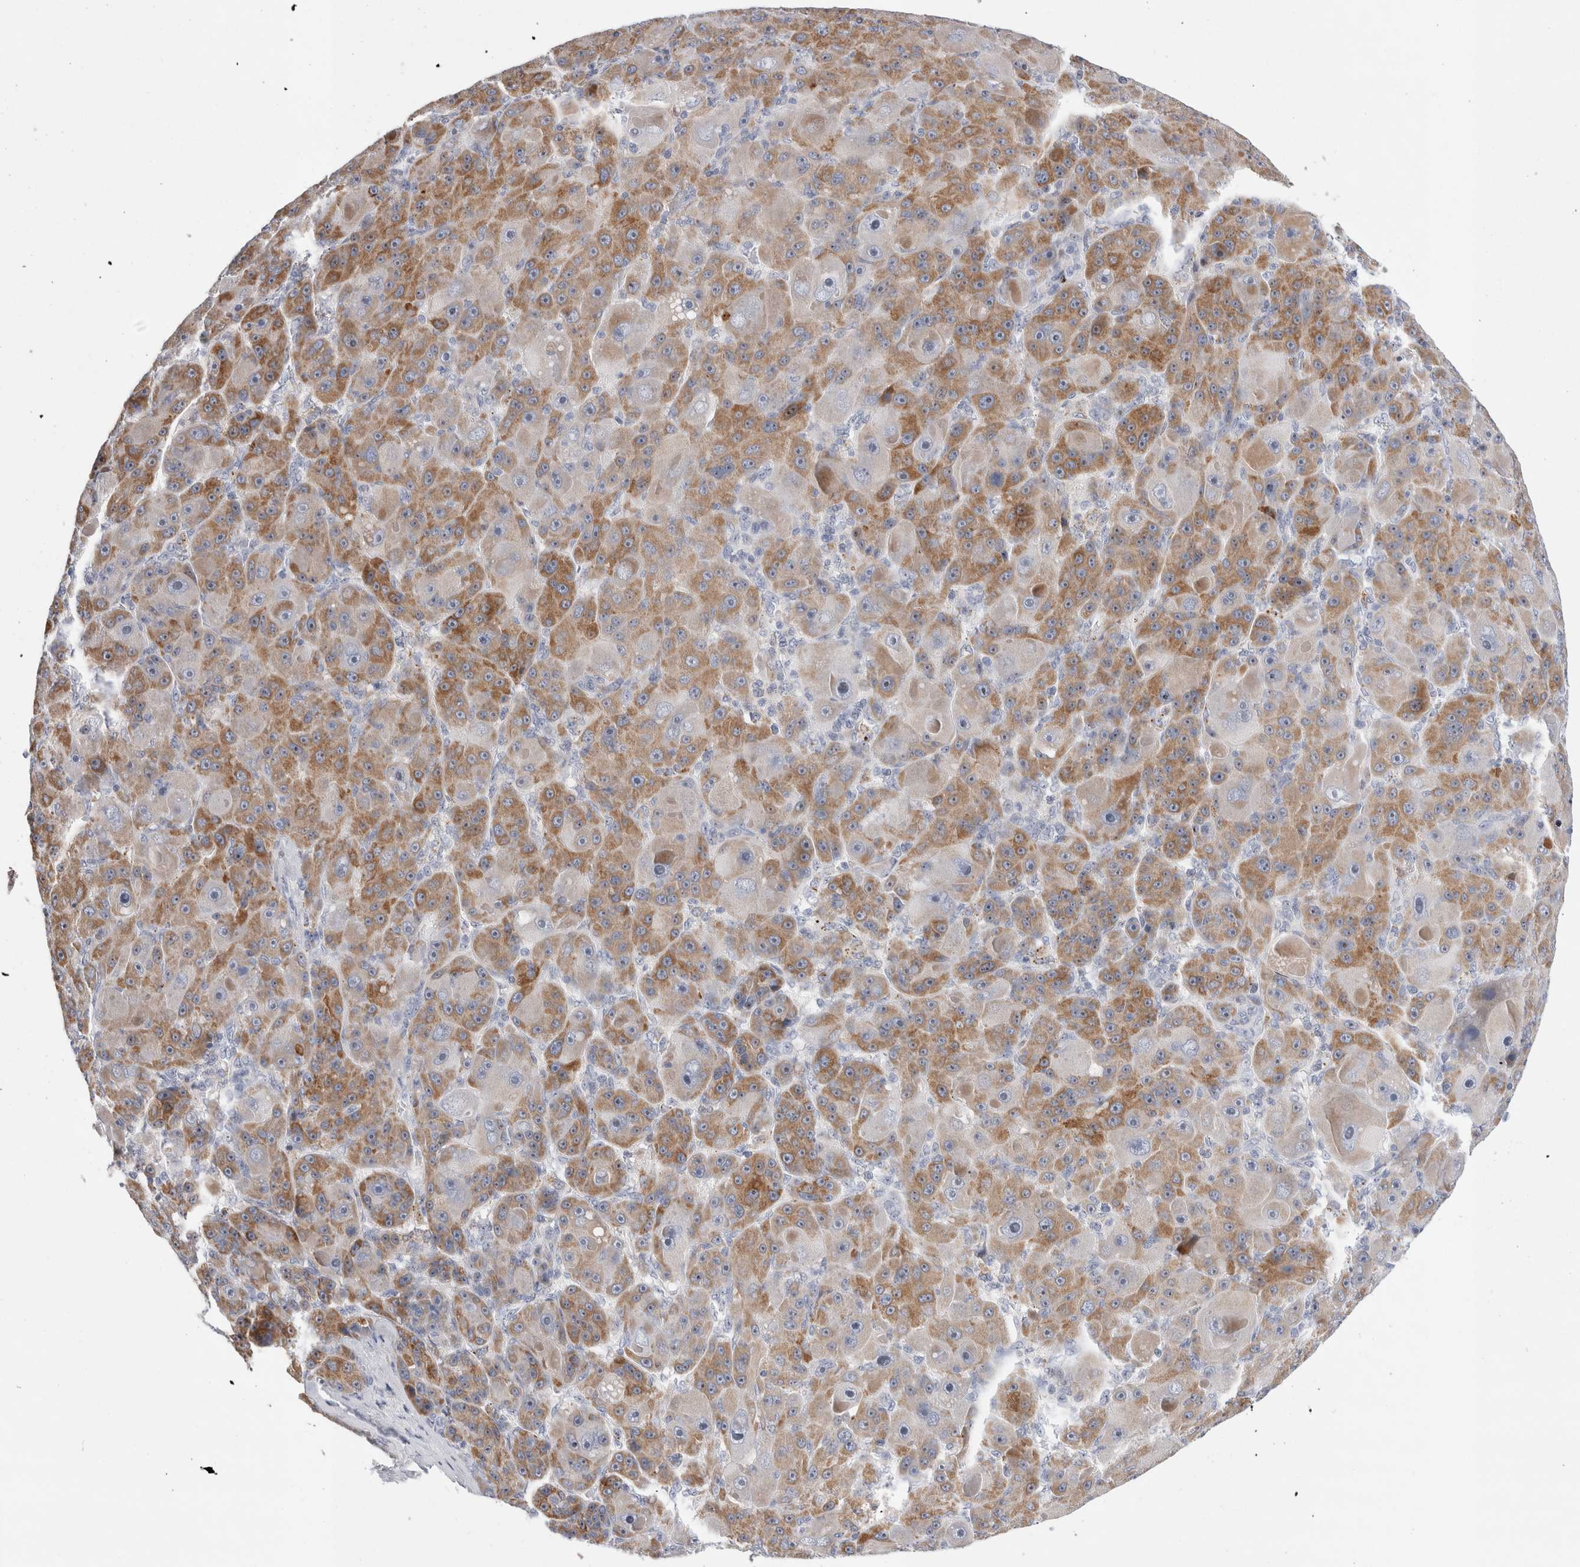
{"staining": {"intensity": "moderate", "quantity": "25%-75%", "location": "cytoplasmic/membranous"}, "tissue": "liver cancer", "cell_type": "Tumor cells", "image_type": "cancer", "snomed": [{"axis": "morphology", "description": "Carcinoma, Hepatocellular, NOS"}, {"axis": "topography", "description": "Liver"}], "caption": "High-power microscopy captured an immunohistochemistry (IHC) photomicrograph of liver cancer, revealing moderate cytoplasmic/membranous positivity in about 25%-75% of tumor cells. (IHC, brightfield microscopy, high magnification).", "gene": "ECHDC2", "patient": {"sex": "male", "age": 76}}